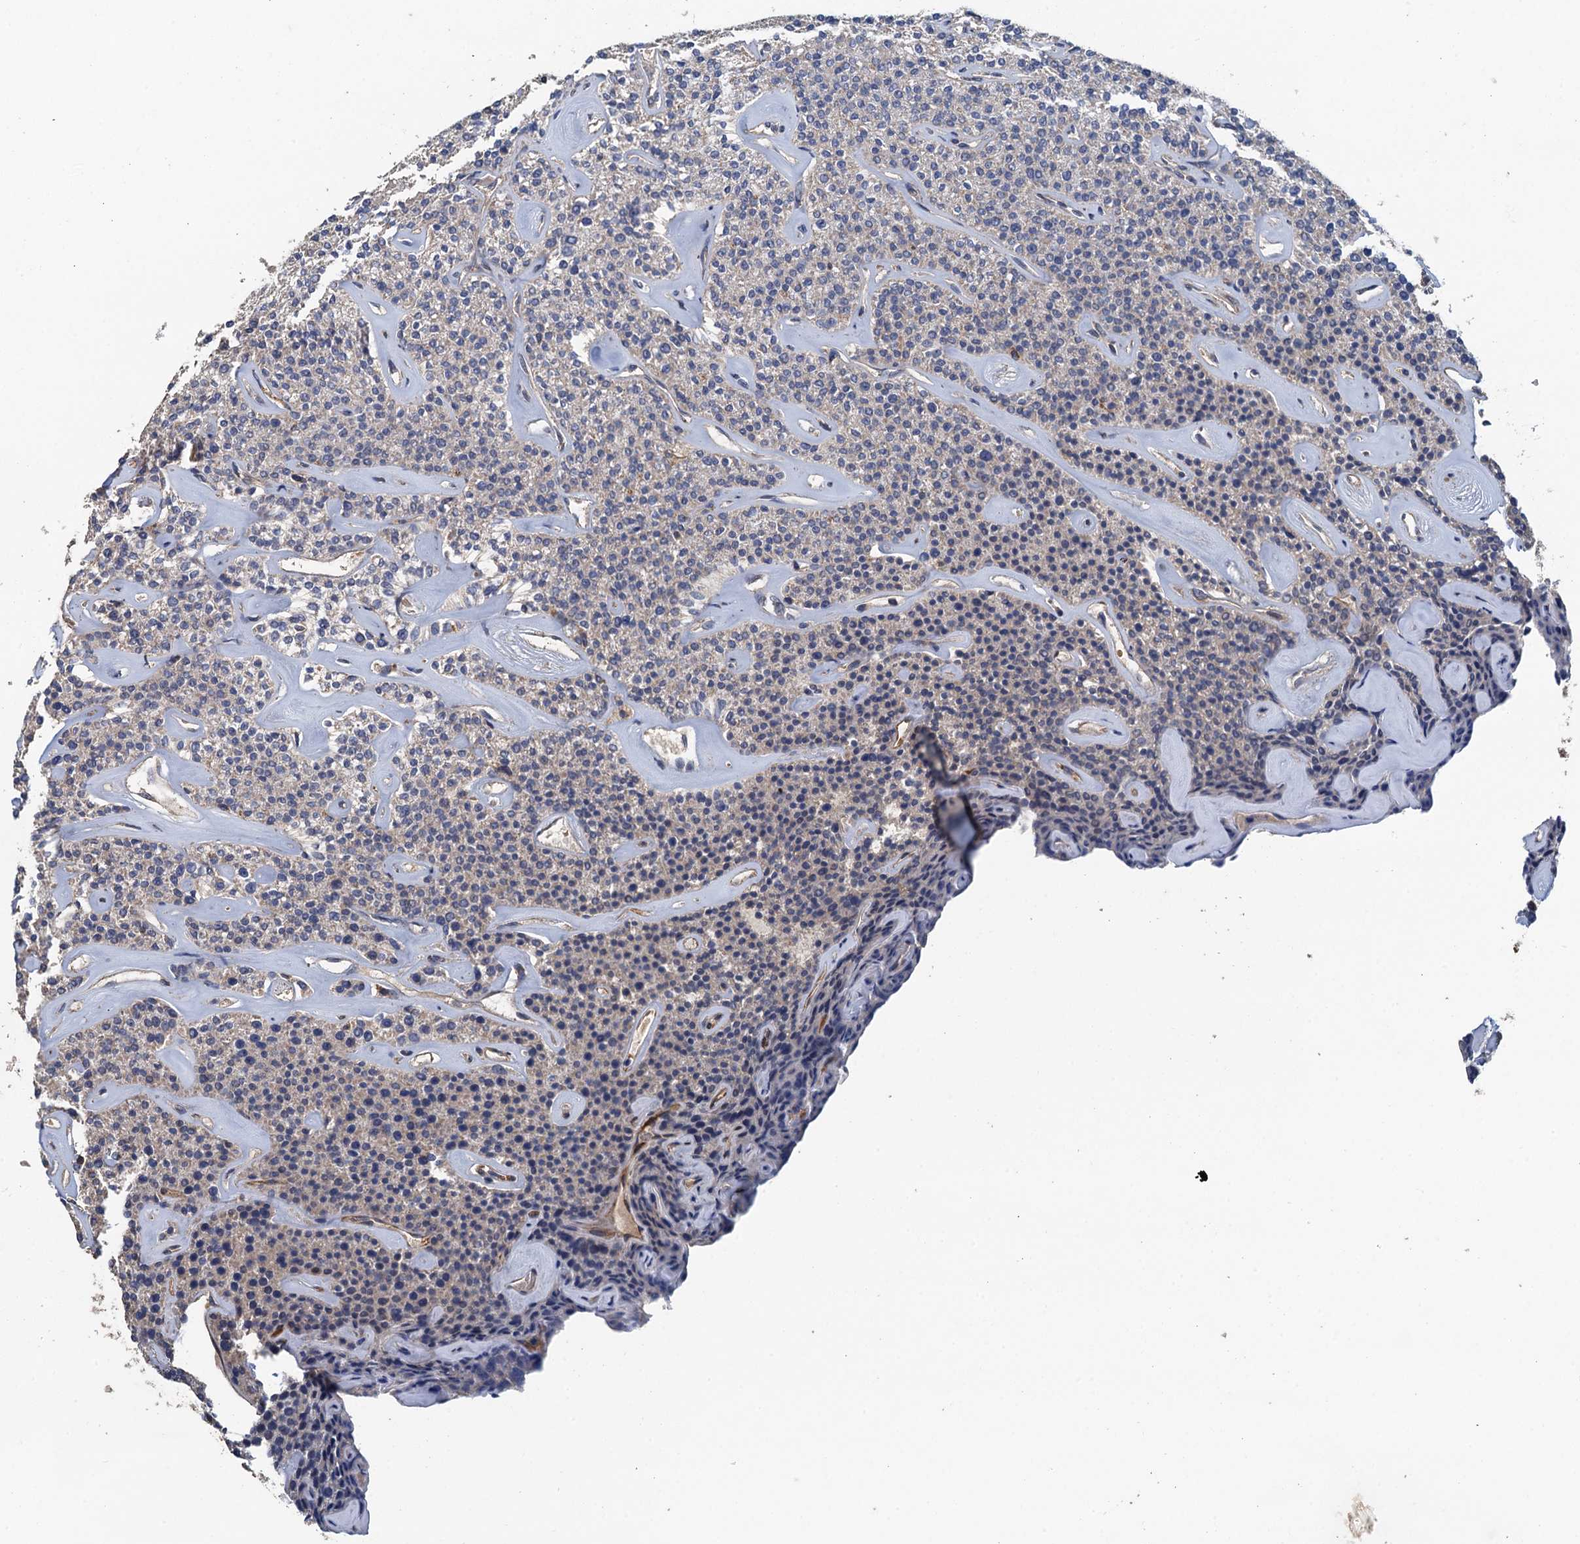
{"staining": {"intensity": "negative", "quantity": "none", "location": "none"}, "tissue": "parathyroid gland", "cell_type": "Glandular cells", "image_type": "normal", "snomed": [{"axis": "morphology", "description": "Normal tissue, NOS"}, {"axis": "topography", "description": "Parathyroid gland"}], "caption": "High power microscopy histopathology image of an IHC photomicrograph of benign parathyroid gland, revealing no significant positivity in glandular cells.", "gene": "RSAD2", "patient": {"sex": "male", "age": 46}}